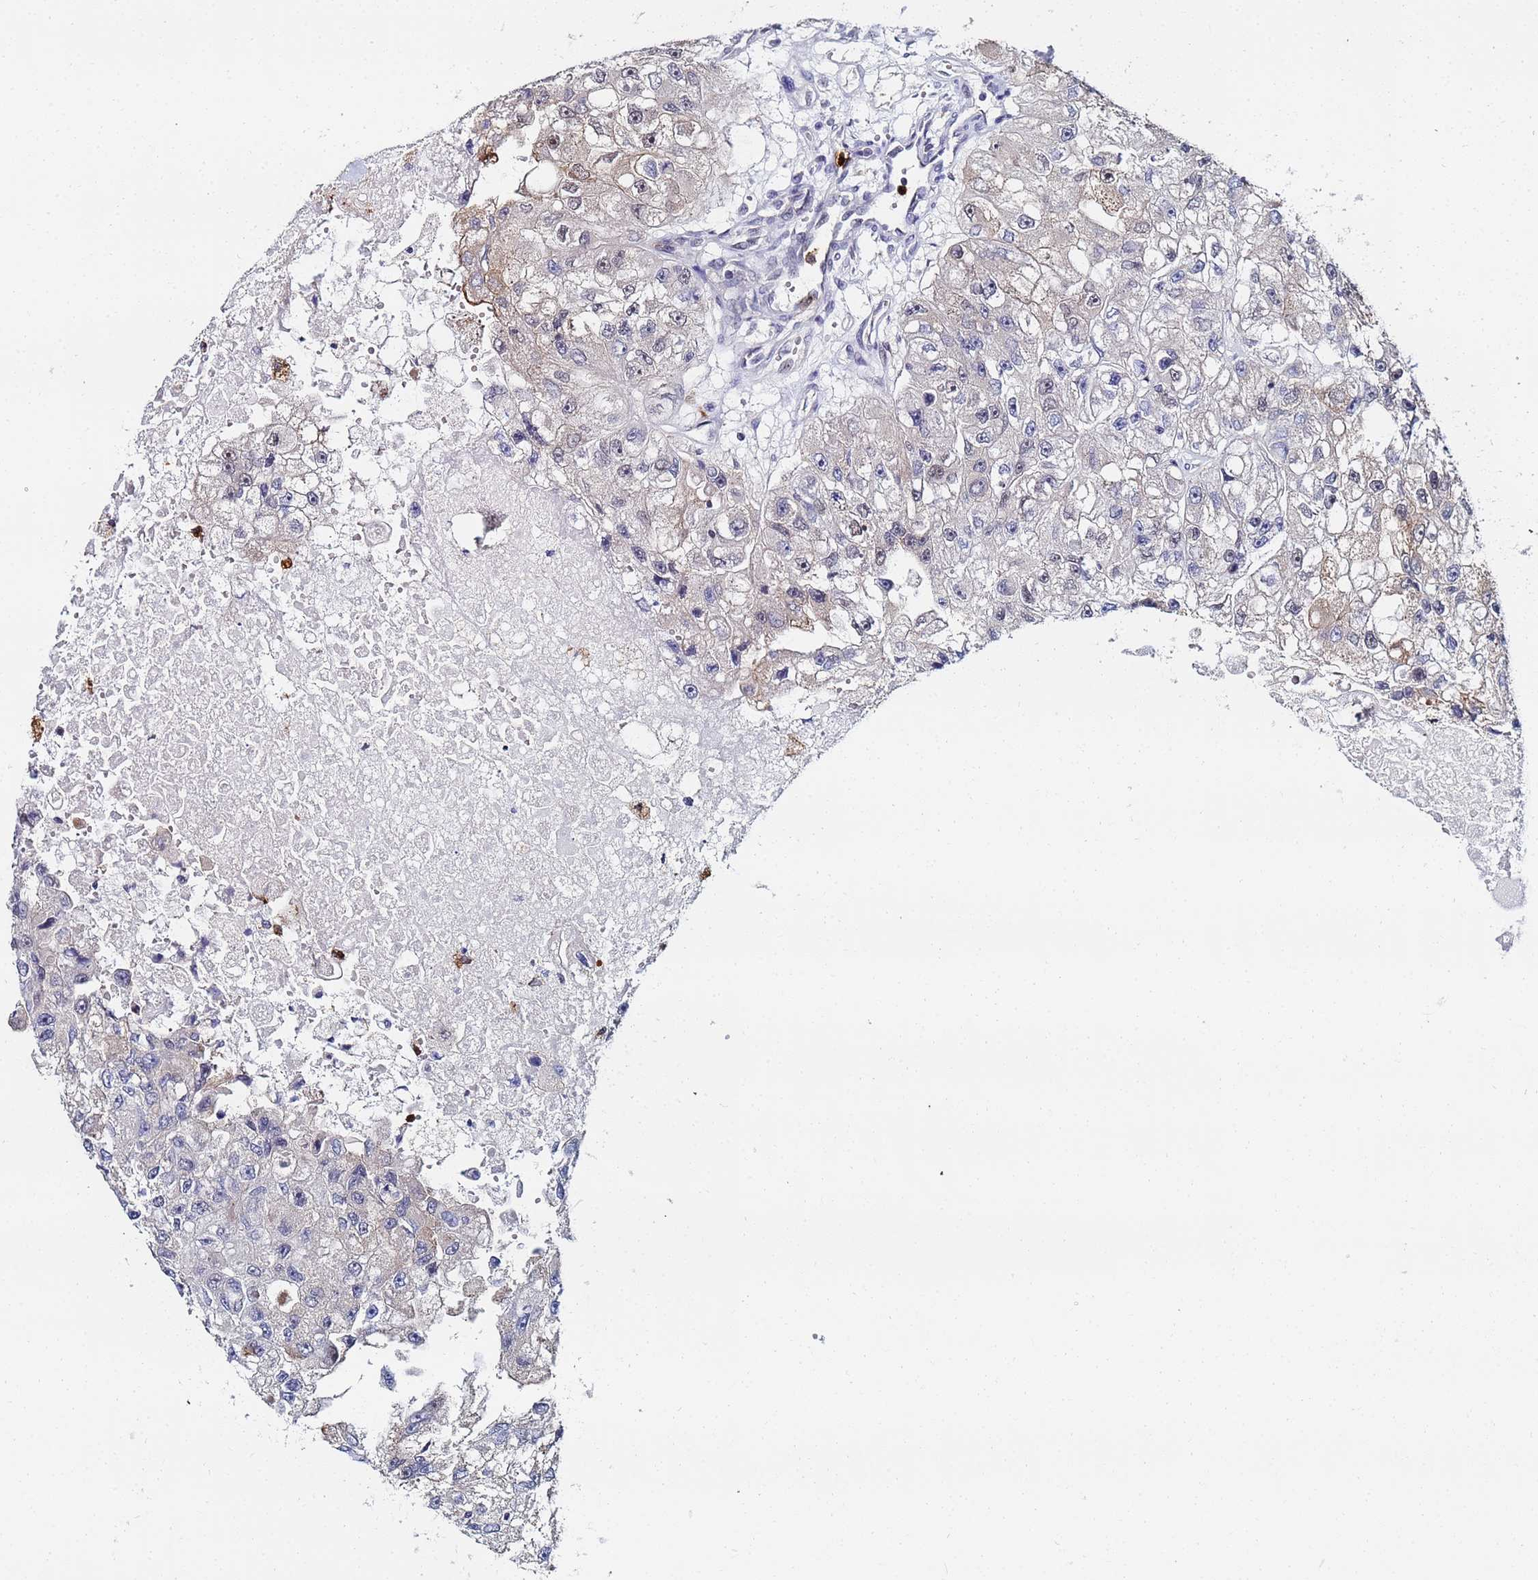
{"staining": {"intensity": "moderate", "quantity": "<25%", "location": "cytoplasmic/membranous"}, "tissue": "renal cancer", "cell_type": "Tumor cells", "image_type": "cancer", "snomed": [{"axis": "morphology", "description": "Adenocarcinoma, NOS"}, {"axis": "topography", "description": "Kidney"}], "caption": "A brown stain labels moderate cytoplasmic/membranous expression of a protein in renal cancer tumor cells. (DAB = brown stain, brightfield microscopy at high magnification).", "gene": "MTCL1", "patient": {"sex": "male", "age": 63}}